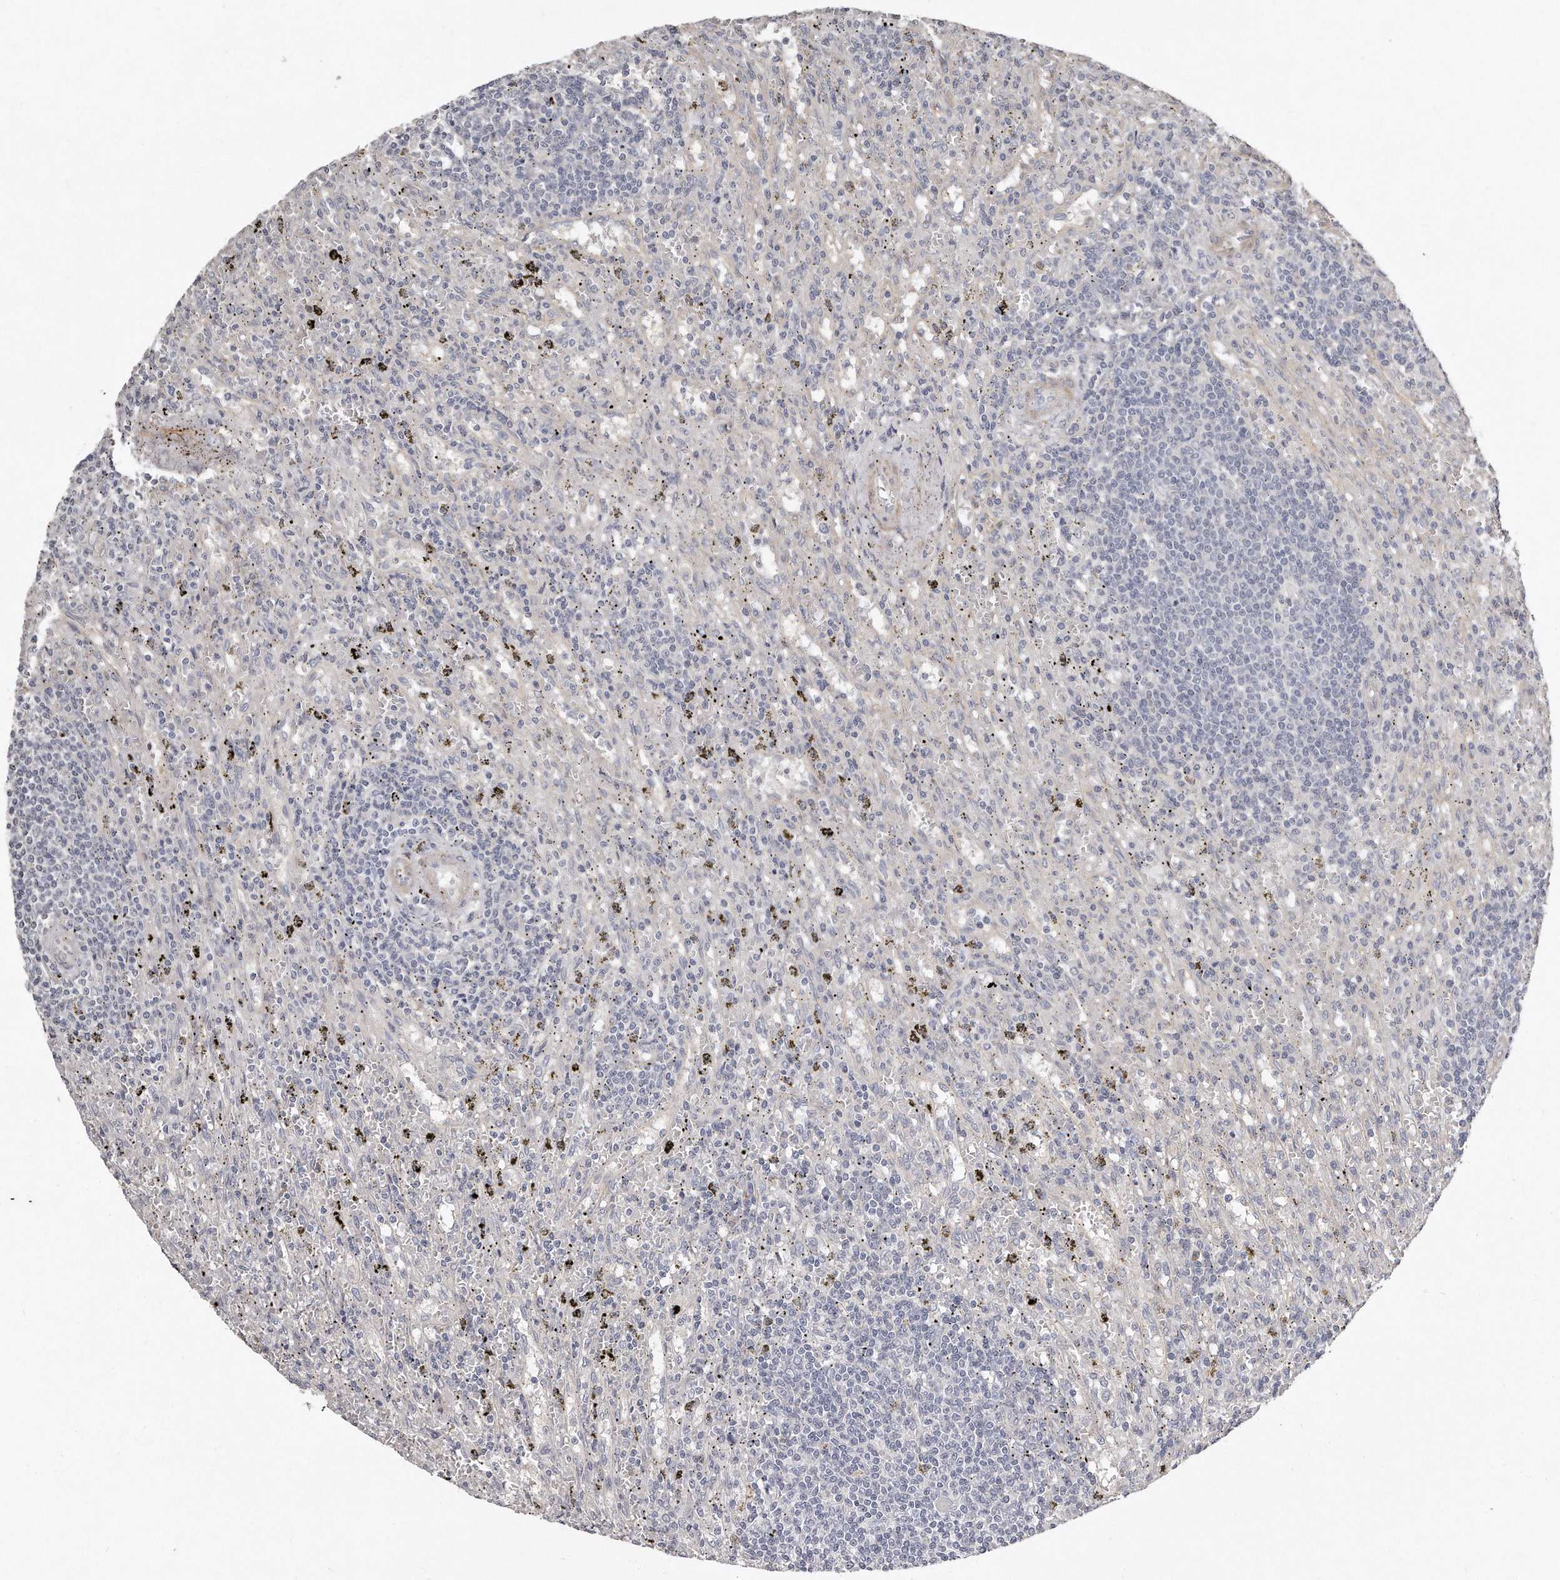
{"staining": {"intensity": "negative", "quantity": "none", "location": "none"}, "tissue": "lymphoma", "cell_type": "Tumor cells", "image_type": "cancer", "snomed": [{"axis": "morphology", "description": "Malignant lymphoma, non-Hodgkin's type, Low grade"}, {"axis": "topography", "description": "Spleen"}], "caption": "Immunohistochemistry photomicrograph of neoplastic tissue: low-grade malignant lymphoma, non-Hodgkin's type stained with DAB reveals no significant protein positivity in tumor cells.", "gene": "LMOD1", "patient": {"sex": "male", "age": 76}}